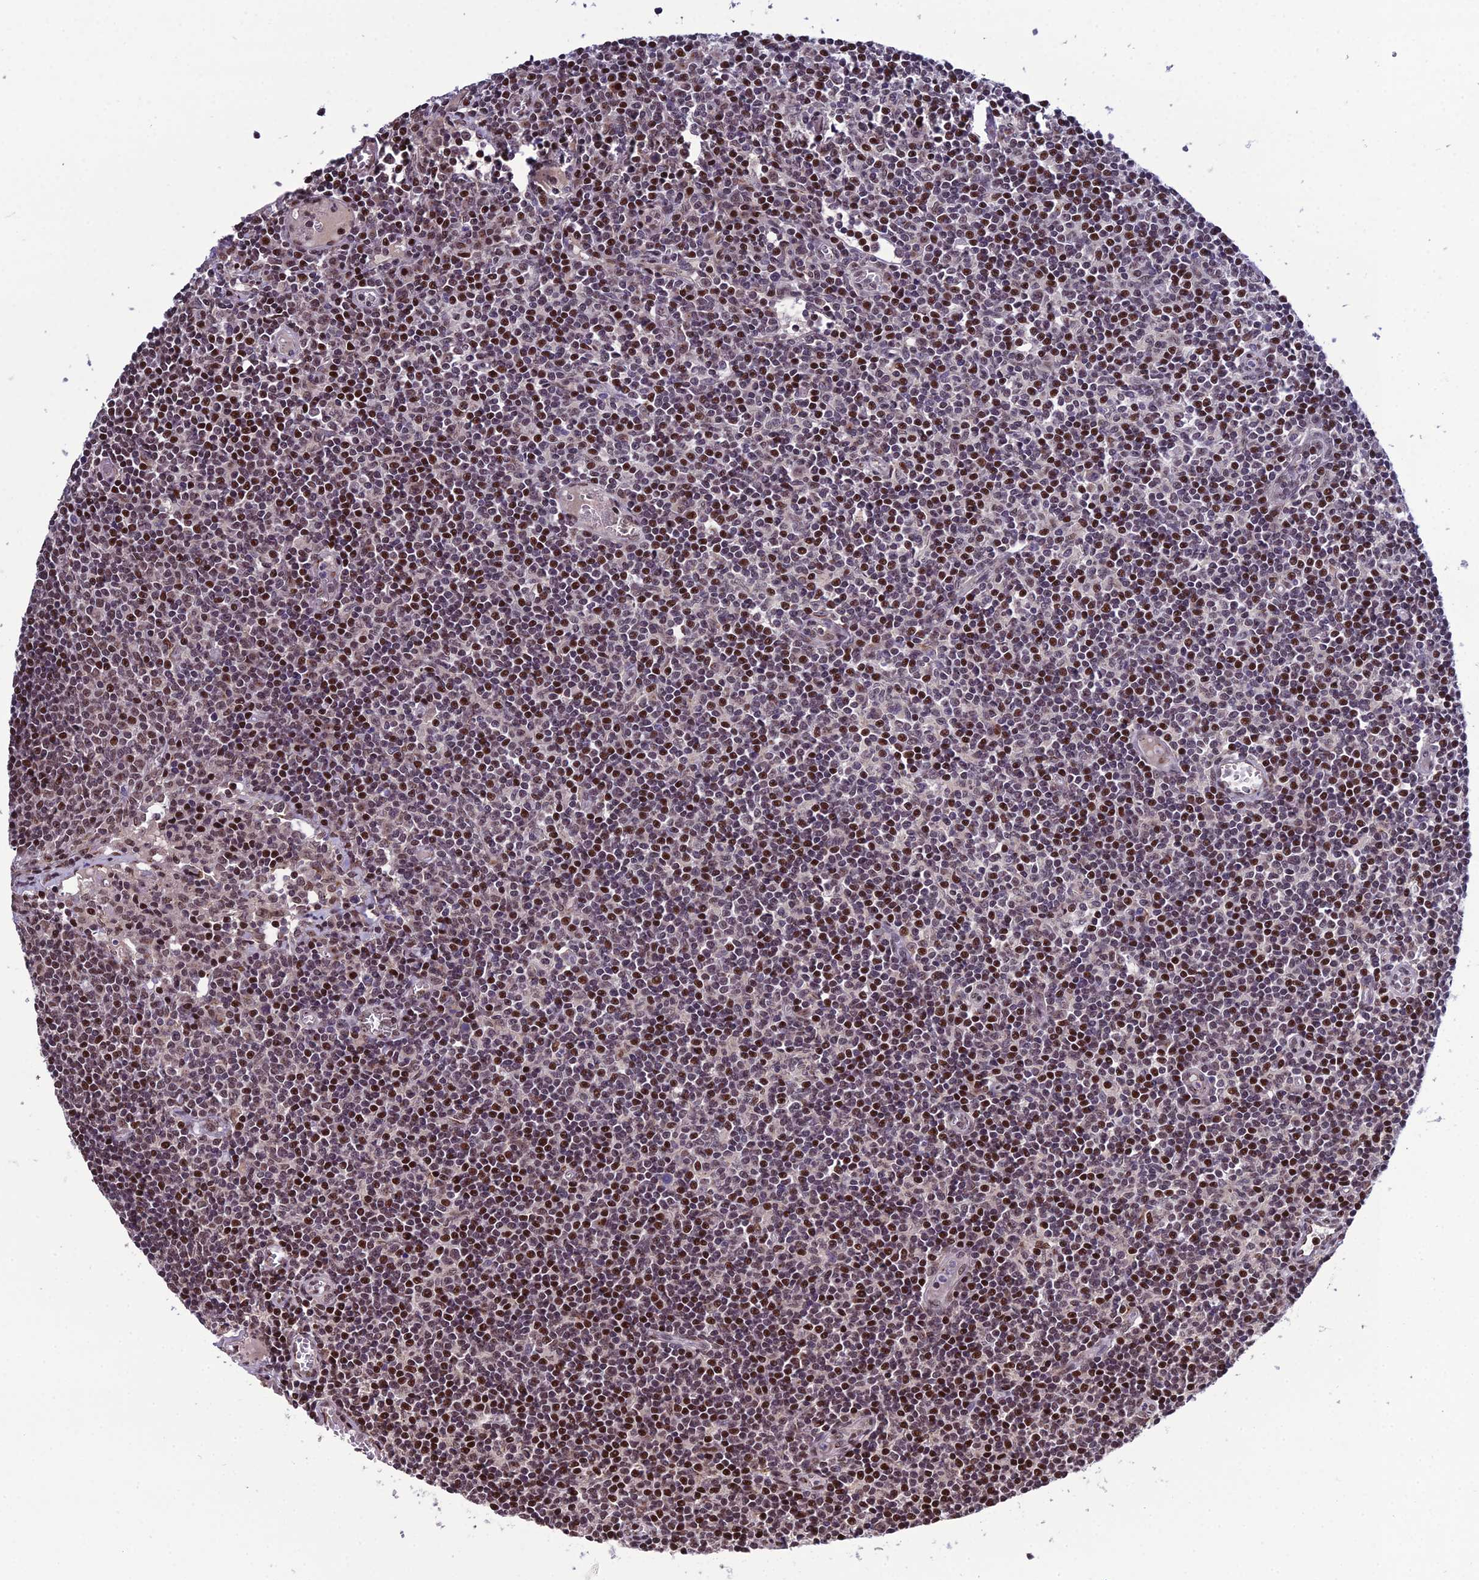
{"staining": {"intensity": "moderate", "quantity": "25%-75%", "location": "nuclear"}, "tissue": "lymph node", "cell_type": "Germinal center cells", "image_type": "normal", "snomed": [{"axis": "morphology", "description": "Normal tissue, NOS"}, {"axis": "topography", "description": "Lymph node"}], "caption": "Brown immunohistochemical staining in unremarkable human lymph node exhibits moderate nuclear staining in about 25%-75% of germinal center cells. (DAB IHC, brown staining for protein, blue staining for nuclei).", "gene": "ARL2", "patient": {"sex": "female", "age": 55}}